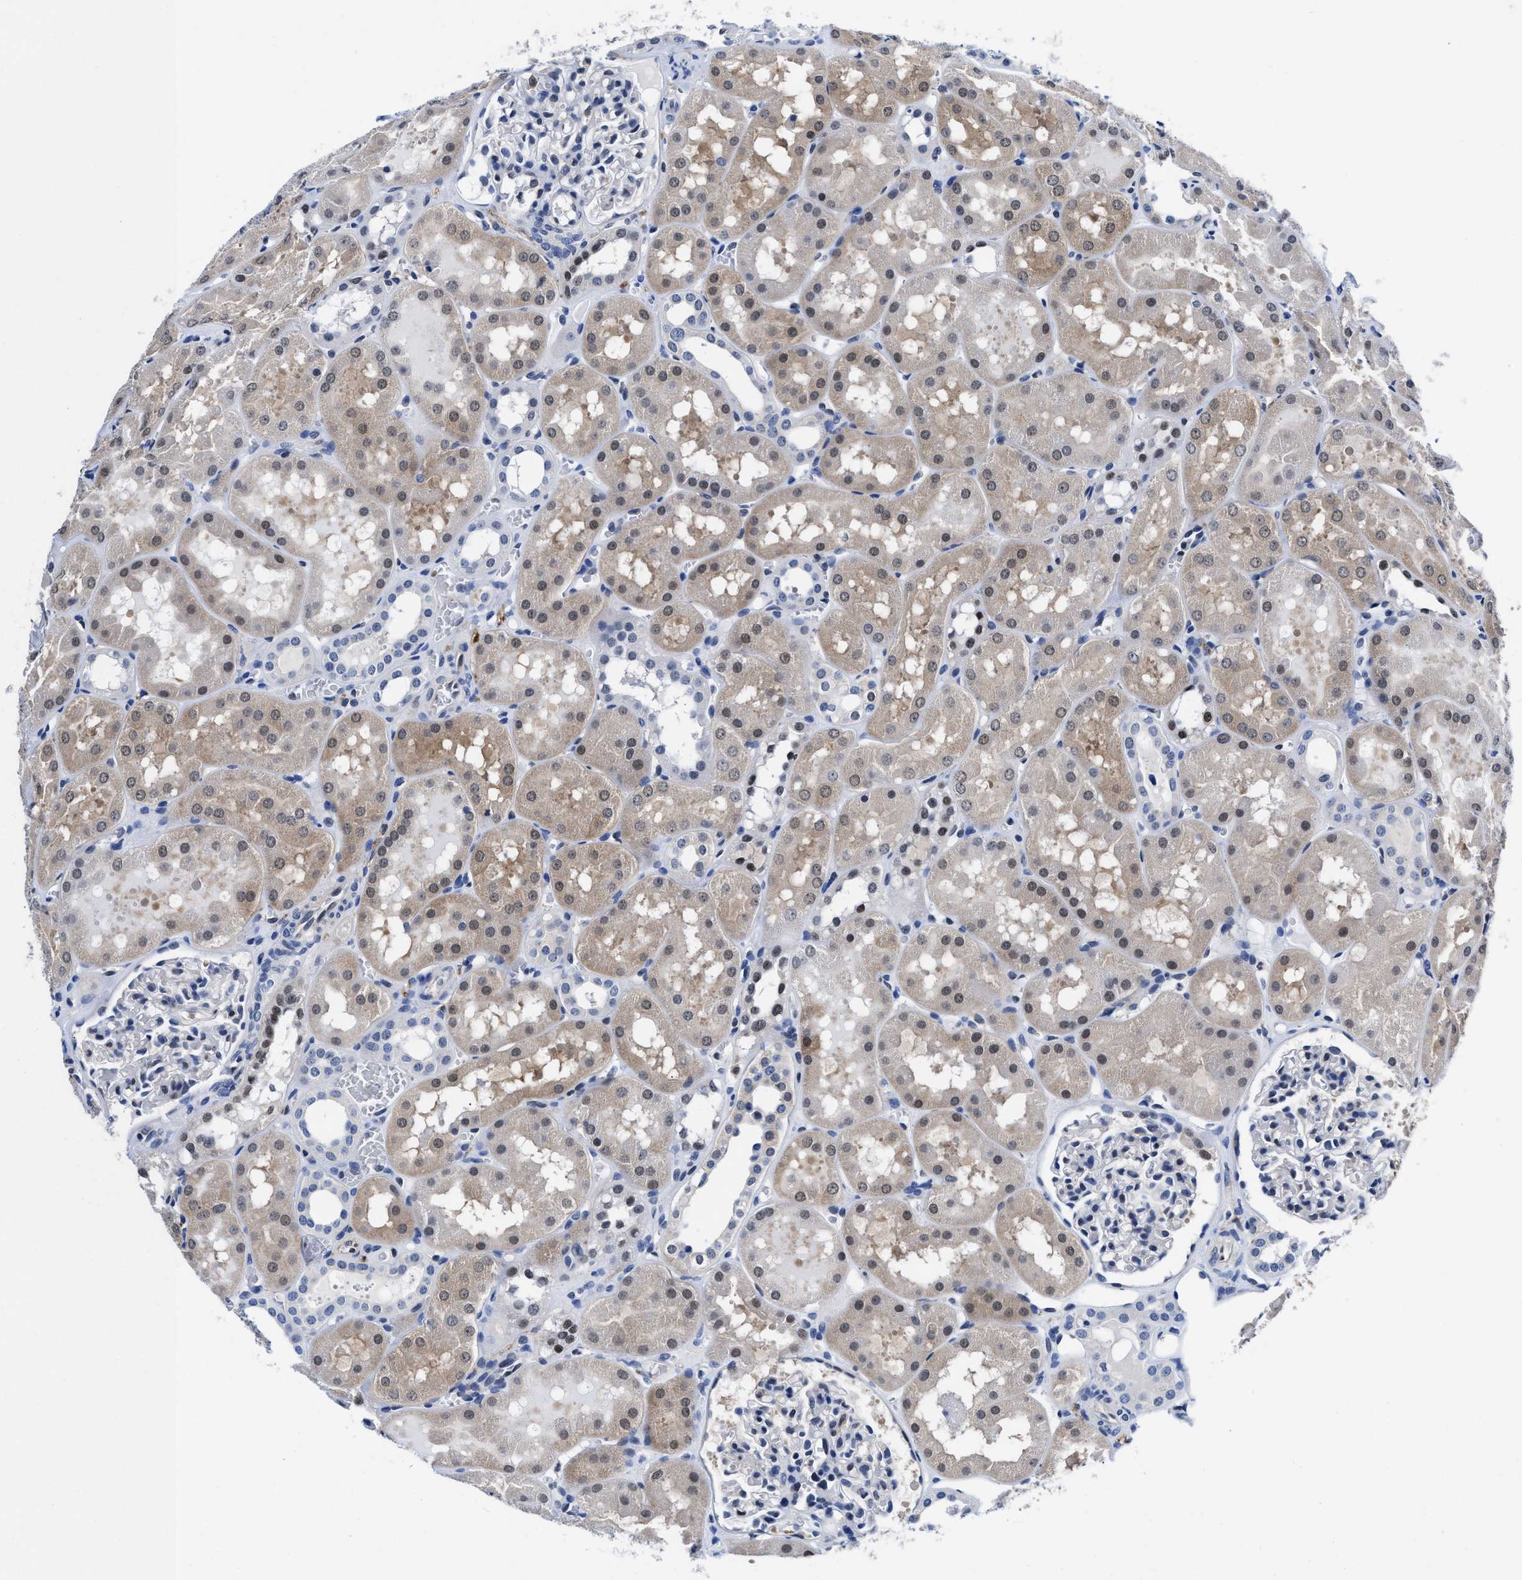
{"staining": {"intensity": "negative", "quantity": "none", "location": "none"}, "tissue": "kidney", "cell_type": "Cells in glomeruli", "image_type": "normal", "snomed": [{"axis": "morphology", "description": "Normal tissue, NOS"}, {"axis": "topography", "description": "Kidney"}, {"axis": "topography", "description": "Urinary bladder"}], "caption": "This photomicrograph is of unremarkable kidney stained with IHC to label a protein in brown with the nuclei are counter-stained blue. There is no staining in cells in glomeruli. (DAB immunohistochemistry (IHC) visualized using brightfield microscopy, high magnification).", "gene": "ACLY", "patient": {"sex": "male", "age": 16}}